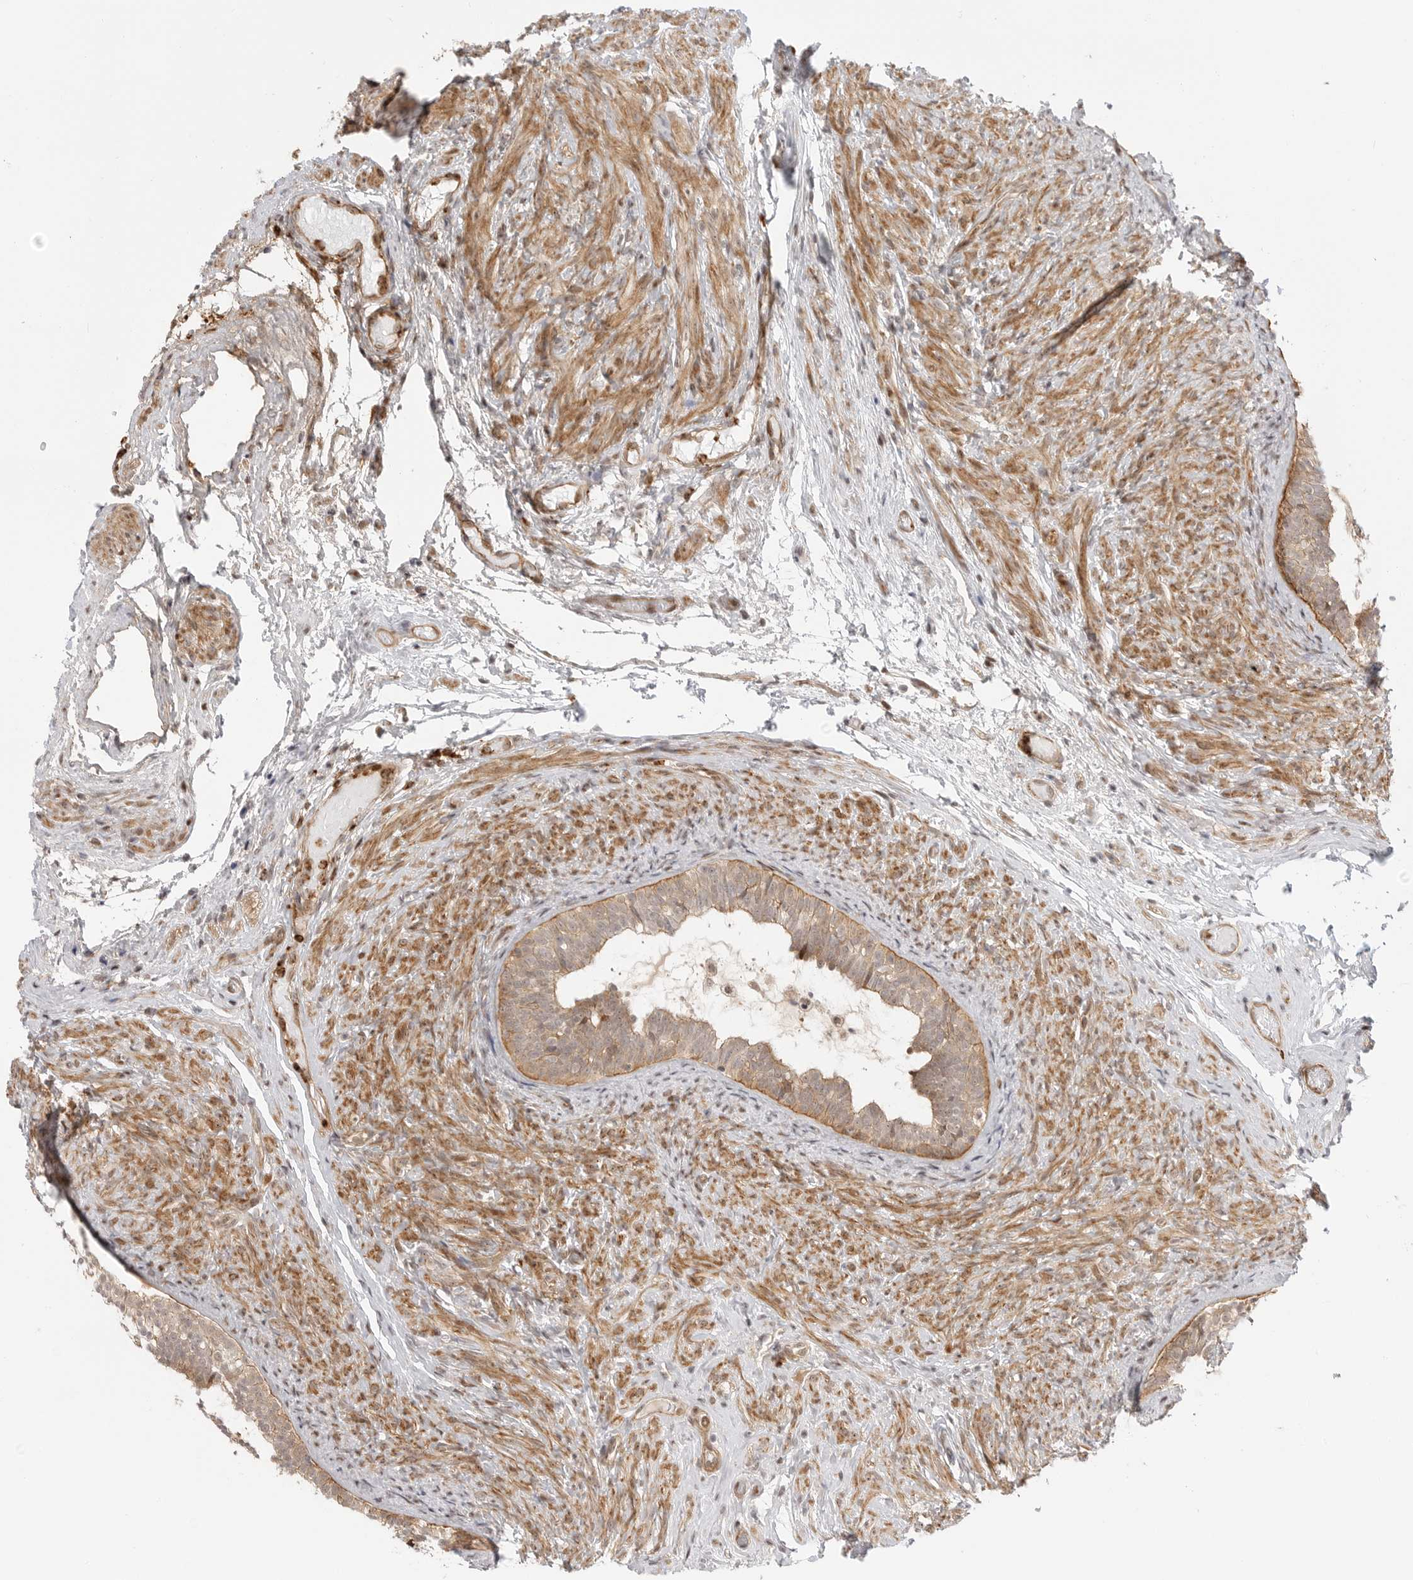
{"staining": {"intensity": "strong", "quantity": ">75%", "location": "cytoplasmic/membranous,nuclear"}, "tissue": "epididymis", "cell_type": "Glandular cells", "image_type": "normal", "snomed": [{"axis": "morphology", "description": "Normal tissue, NOS"}, {"axis": "topography", "description": "Epididymis"}], "caption": "This micrograph exhibits IHC staining of unremarkable human epididymis, with high strong cytoplasmic/membranous,nuclear expression in approximately >75% of glandular cells.", "gene": "DSCC1", "patient": {"sex": "male", "age": 5}}